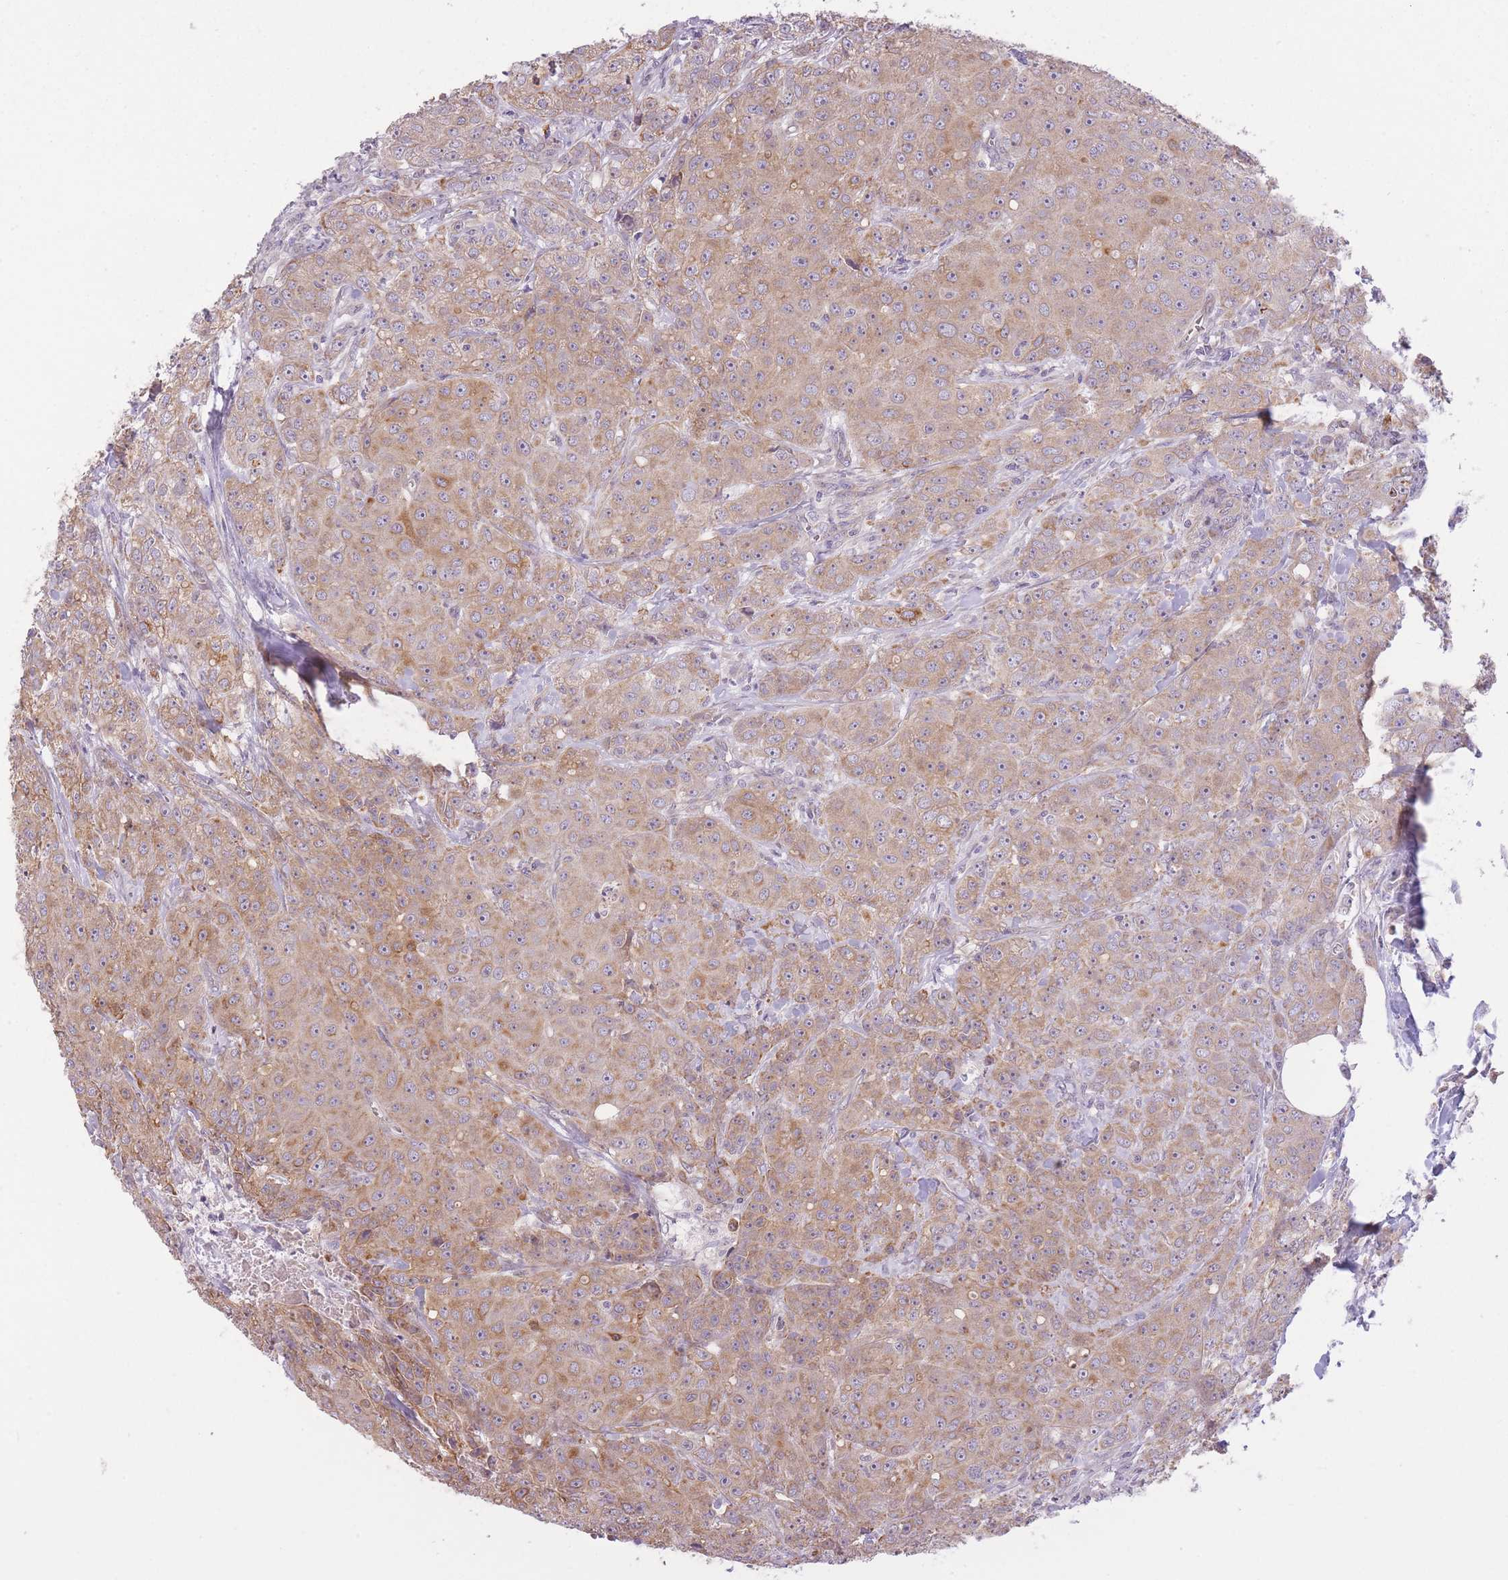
{"staining": {"intensity": "moderate", "quantity": ">75%", "location": "cytoplasmic/membranous"}, "tissue": "breast cancer", "cell_type": "Tumor cells", "image_type": "cancer", "snomed": [{"axis": "morphology", "description": "Duct carcinoma"}, {"axis": "topography", "description": "Breast"}], "caption": "Tumor cells show medium levels of moderate cytoplasmic/membranous positivity in about >75% of cells in human infiltrating ductal carcinoma (breast).", "gene": "REV1", "patient": {"sex": "female", "age": 43}}